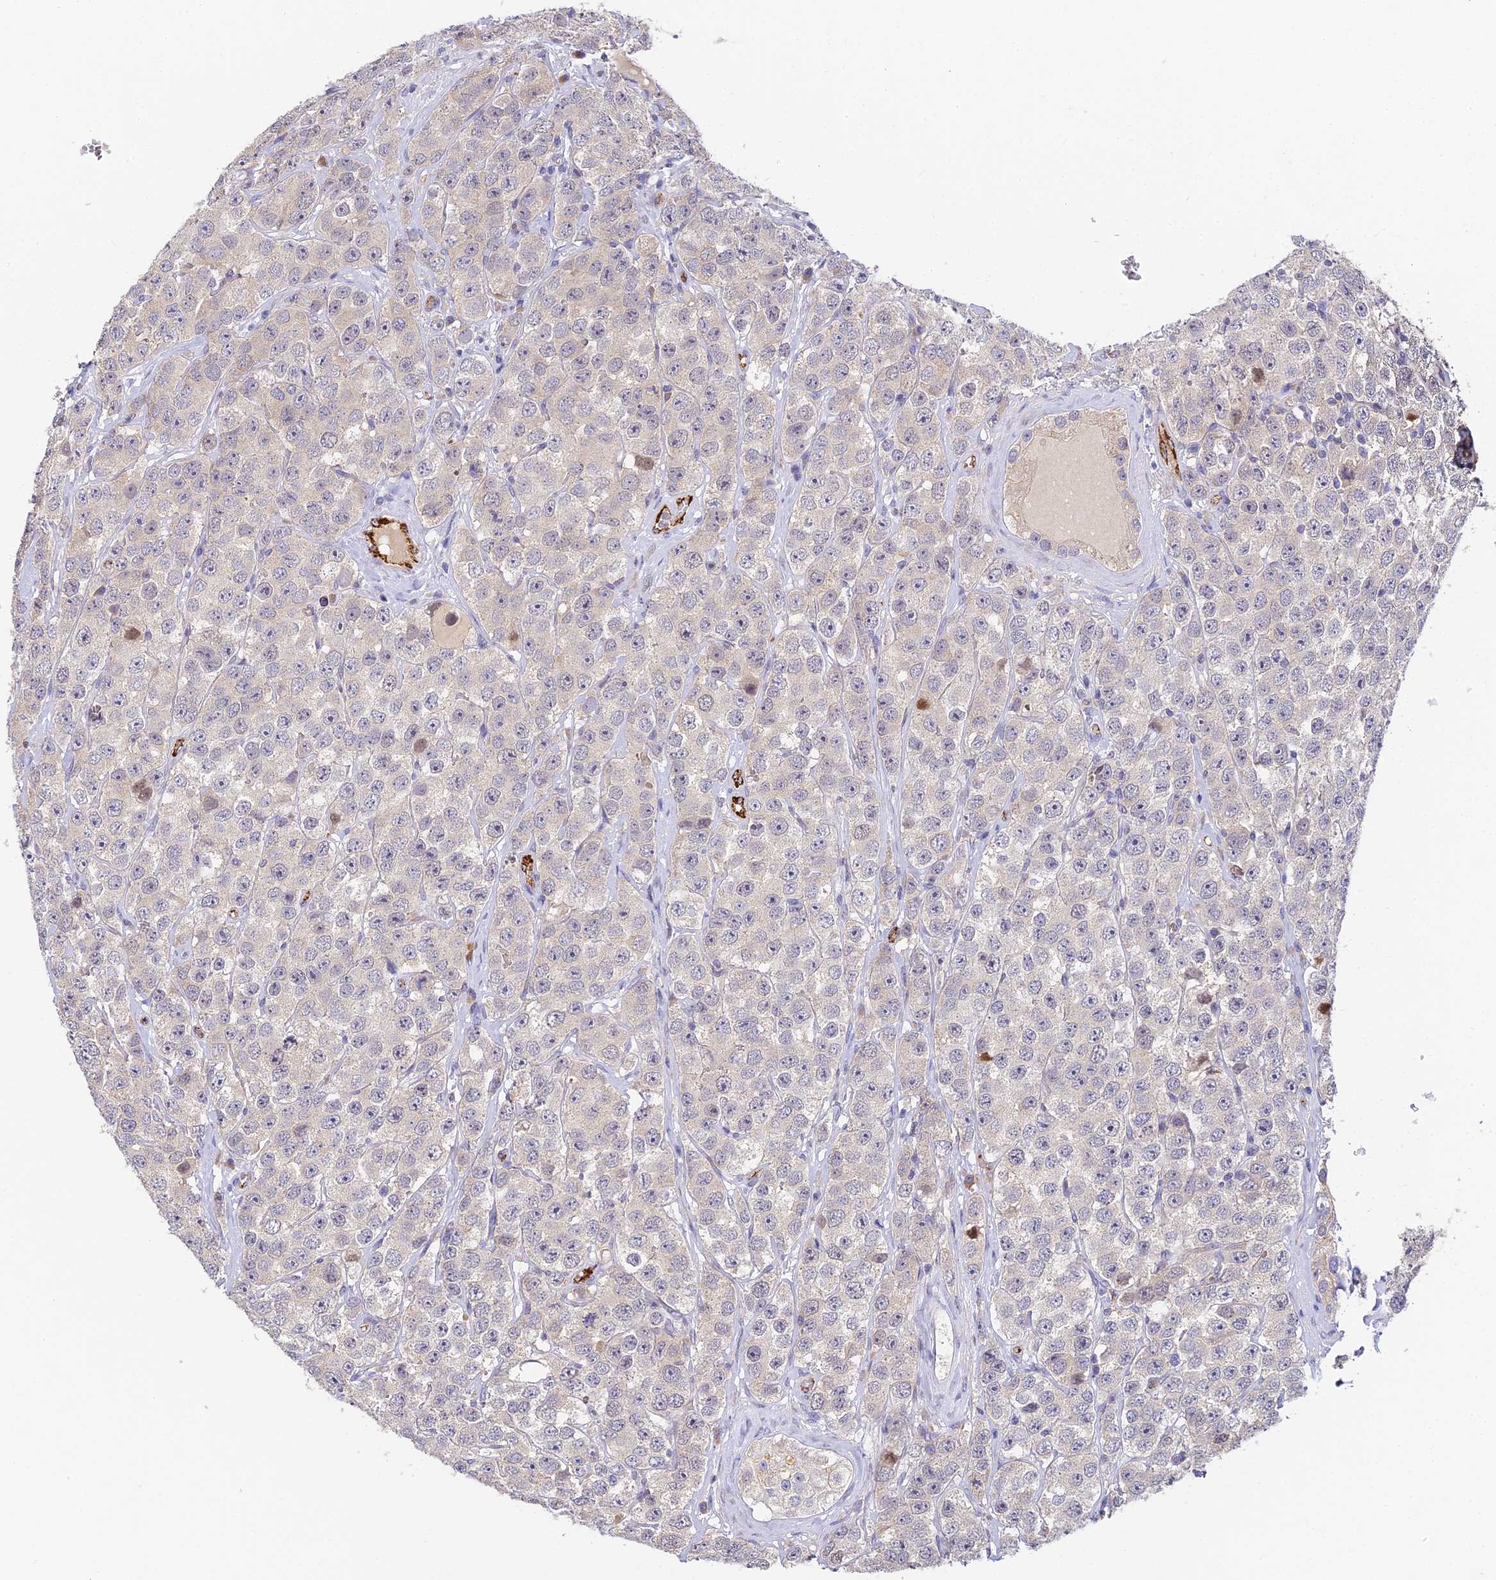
{"staining": {"intensity": "negative", "quantity": "none", "location": "none"}, "tissue": "testis cancer", "cell_type": "Tumor cells", "image_type": "cancer", "snomed": [{"axis": "morphology", "description": "Seminoma, NOS"}, {"axis": "topography", "description": "Testis"}], "caption": "Immunohistochemistry photomicrograph of human seminoma (testis) stained for a protein (brown), which reveals no staining in tumor cells. (Brightfield microscopy of DAB immunohistochemistry at high magnification).", "gene": "DNAAF10", "patient": {"sex": "male", "age": 28}}